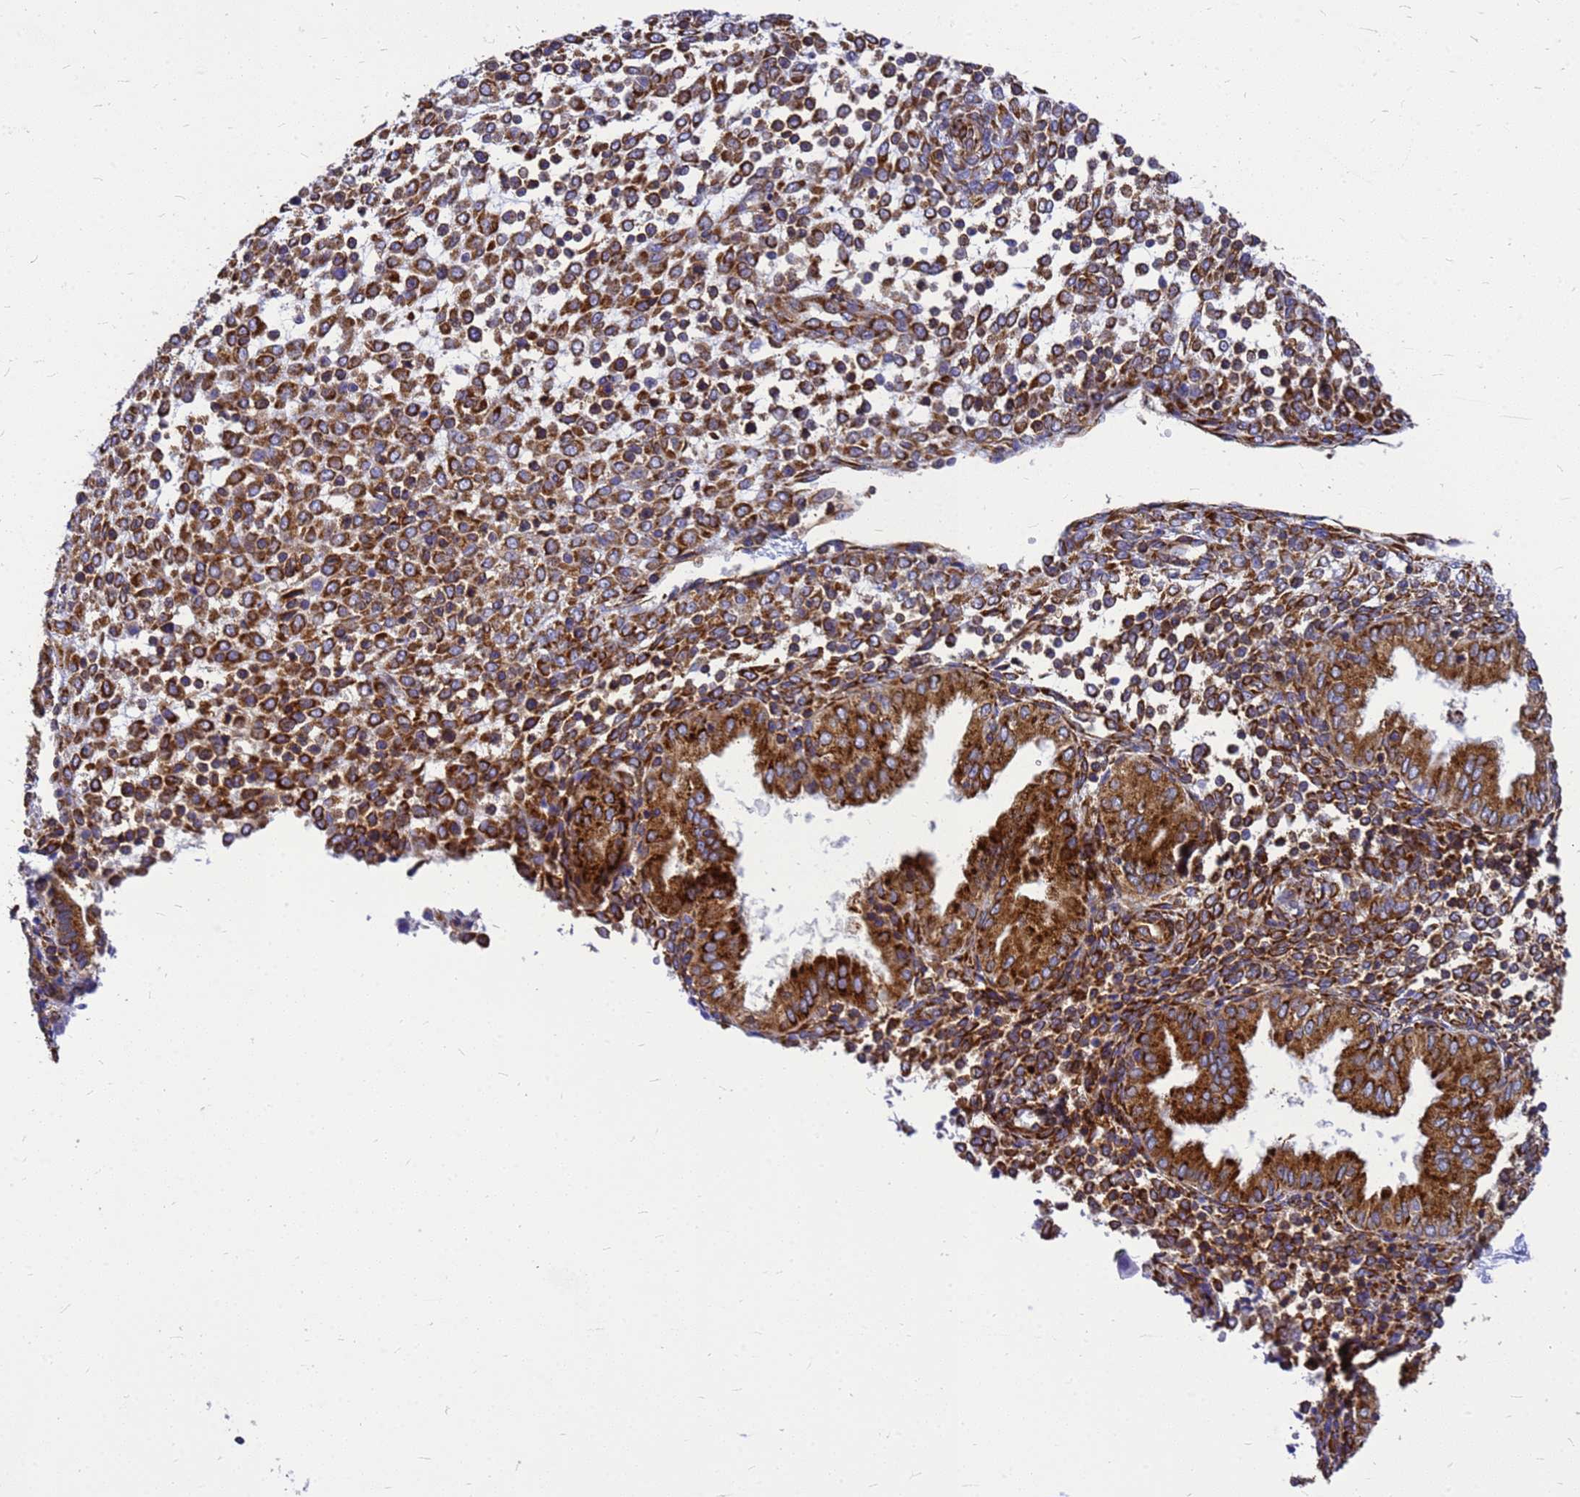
{"staining": {"intensity": "strong", "quantity": "25%-75%", "location": "cytoplasmic/membranous"}, "tissue": "endometrium", "cell_type": "Cells in endometrial stroma", "image_type": "normal", "snomed": [{"axis": "morphology", "description": "Normal tissue, NOS"}, {"axis": "topography", "description": "Endometrium"}], "caption": "A brown stain highlights strong cytoplasmic/membranous staining of a protein in cells in endometrial stroma of unremarkable endometrium.", "gene": "EEF1D", "patient": {"sex": "female", "age": 53}}